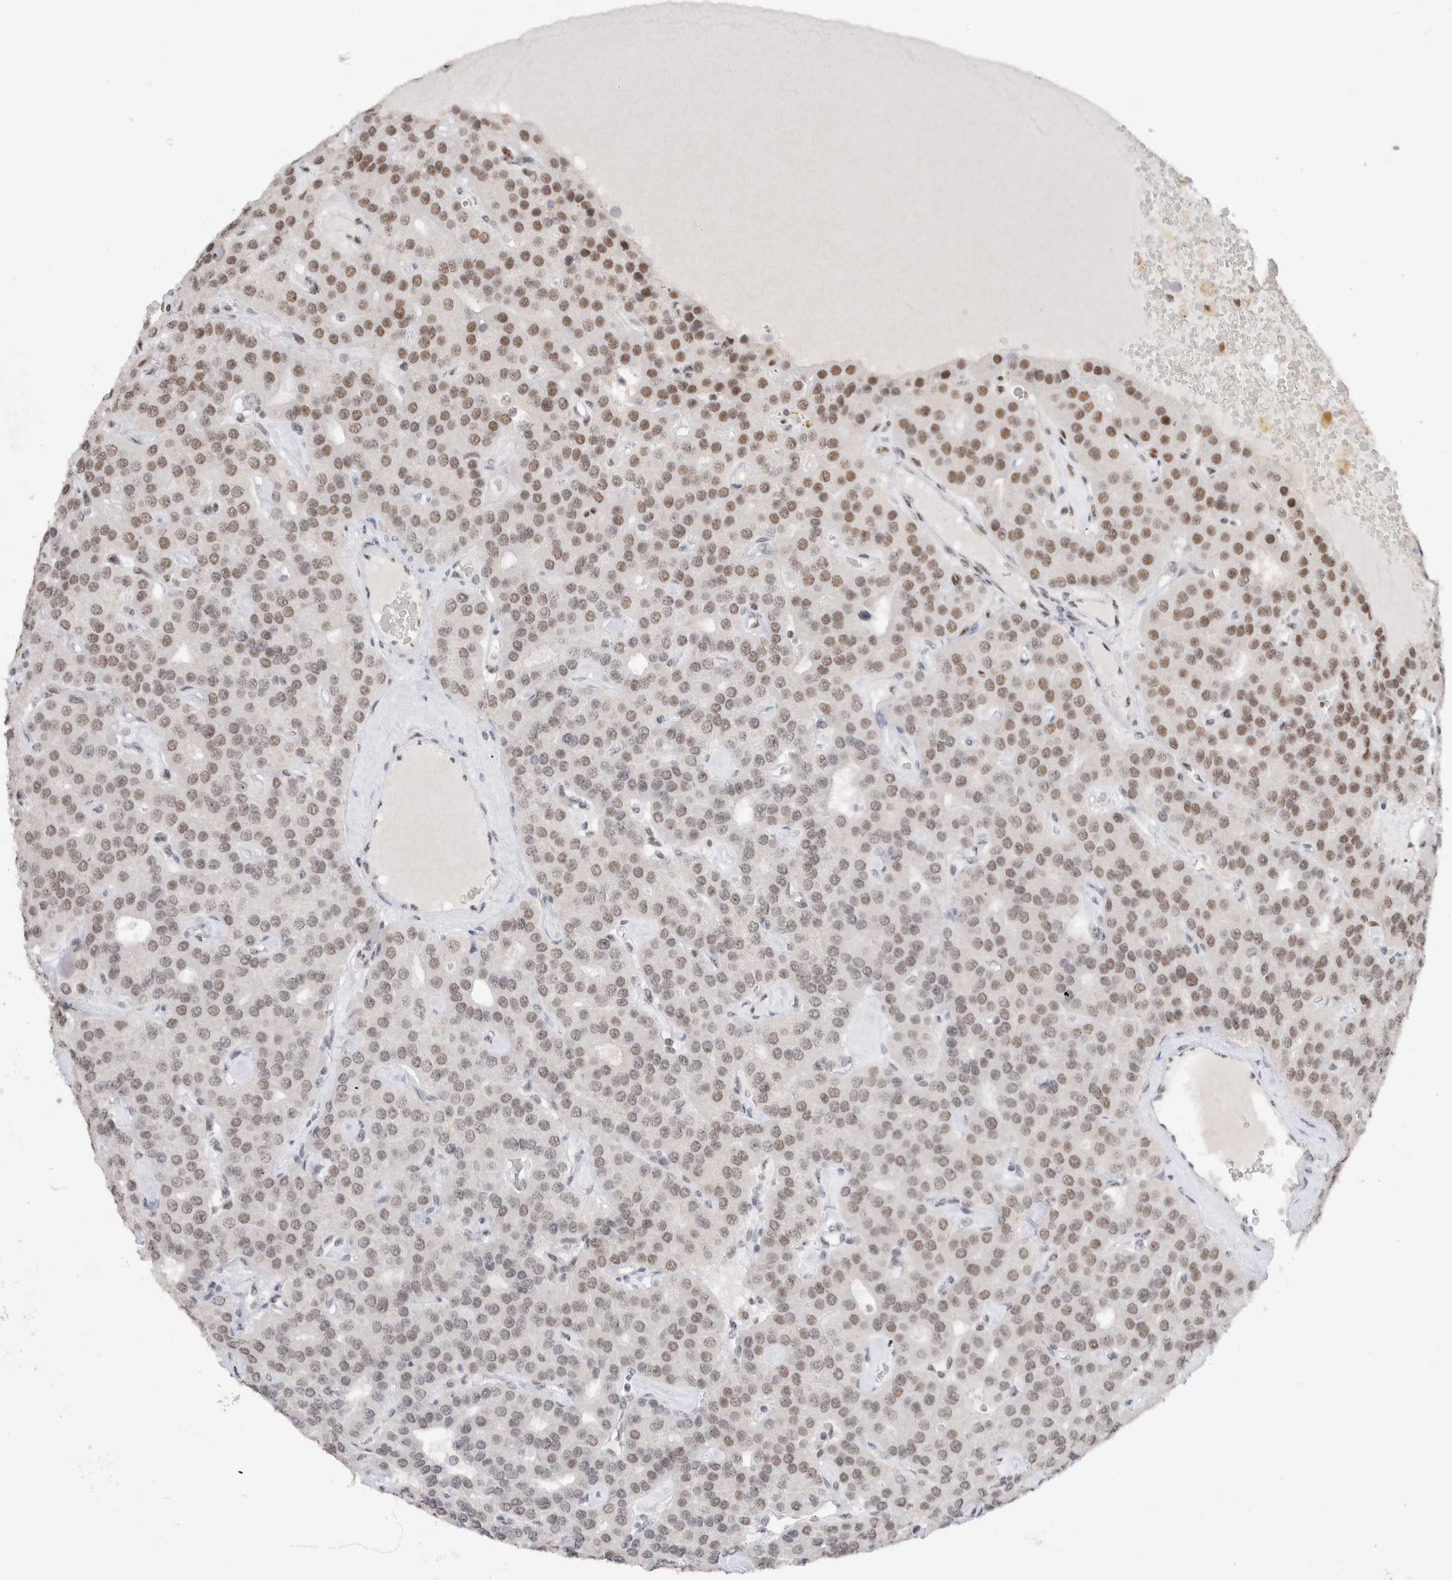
{"staining": {"intensity": "moderate", "quantity": "25%-75%", "location": "nuclear"}, "tissue": "parathyroid gland", "cell_type": "Glandular cells", "image_type": "normal", "snomed": [{"axis": "morphology", "description": "Normal tissue, NOS"}, {"axis": "morphology", "description": "Adenoma, NOS"}, {"axis": "topography", "description": "Parathyroid gland"}], "caption": "A micrograph of human parathyroid gland stained for a protein displays moderate nuclear brown staining in glandular cells. Nuclei are stained in blue.", "gene": "COPS7A", "patient": {"sex": "female", "age": 86}}